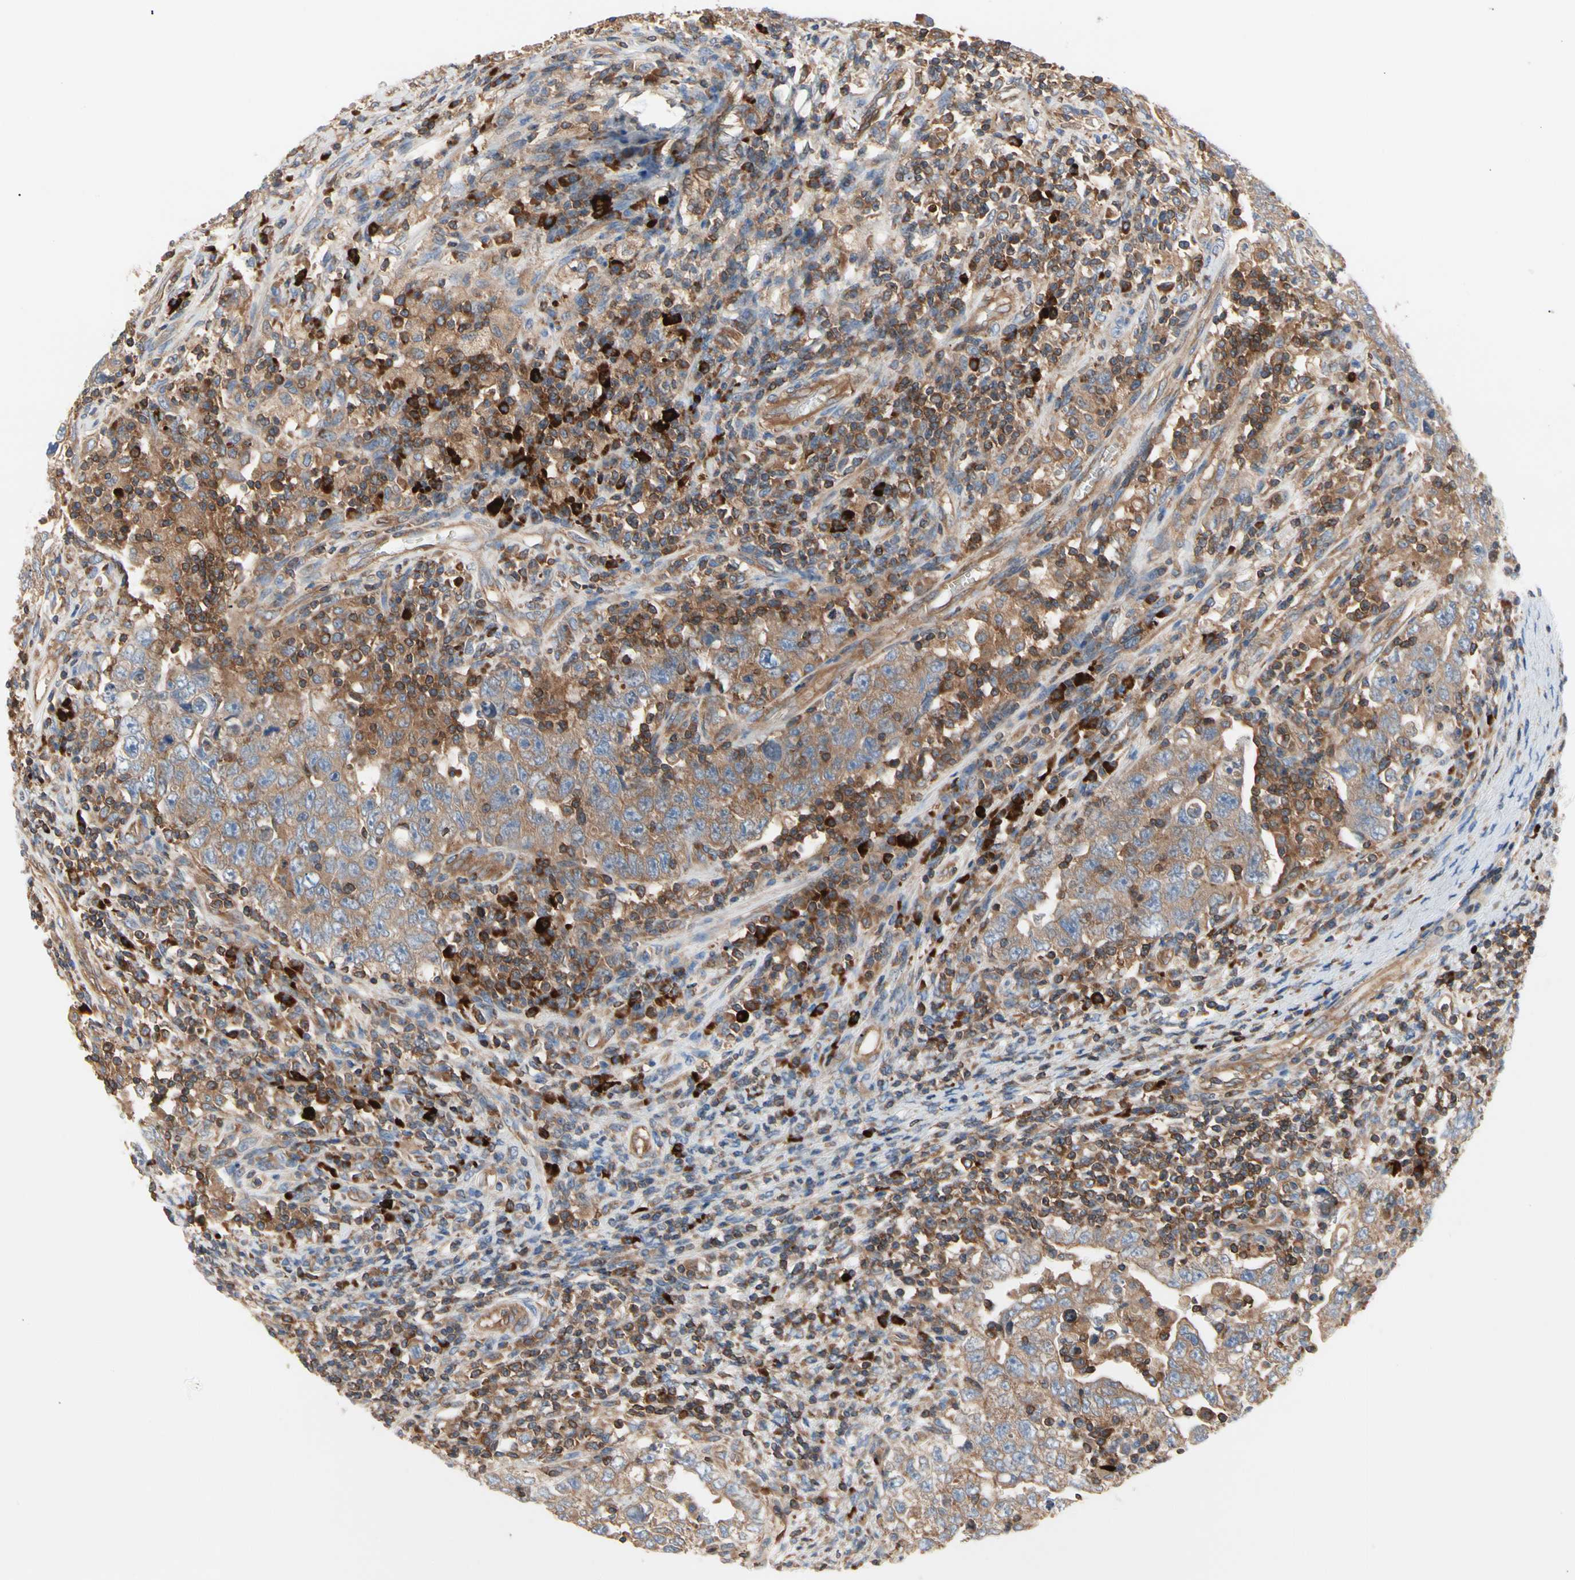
{"staining": {"intensity": "moderate", "quantity": ">75%", "location": "cytoplasmic/membranous"}, "tissue": "testis cancer", "cell_type": "Tumor cells", "image_type": "cancer", "snomed": [{"axis": "morphology", "description": "Carcinoma, Embryonal, NOS"}, {"axis": "topography", "description": "Testis"}], "caption": "The immunohistochemical stain labels moderate cytoplasmic/membranous staining in tumor cells of testis cancer tissue.", "gene": "ROCK1", "patient": {"sex": "male", "age": 26}}